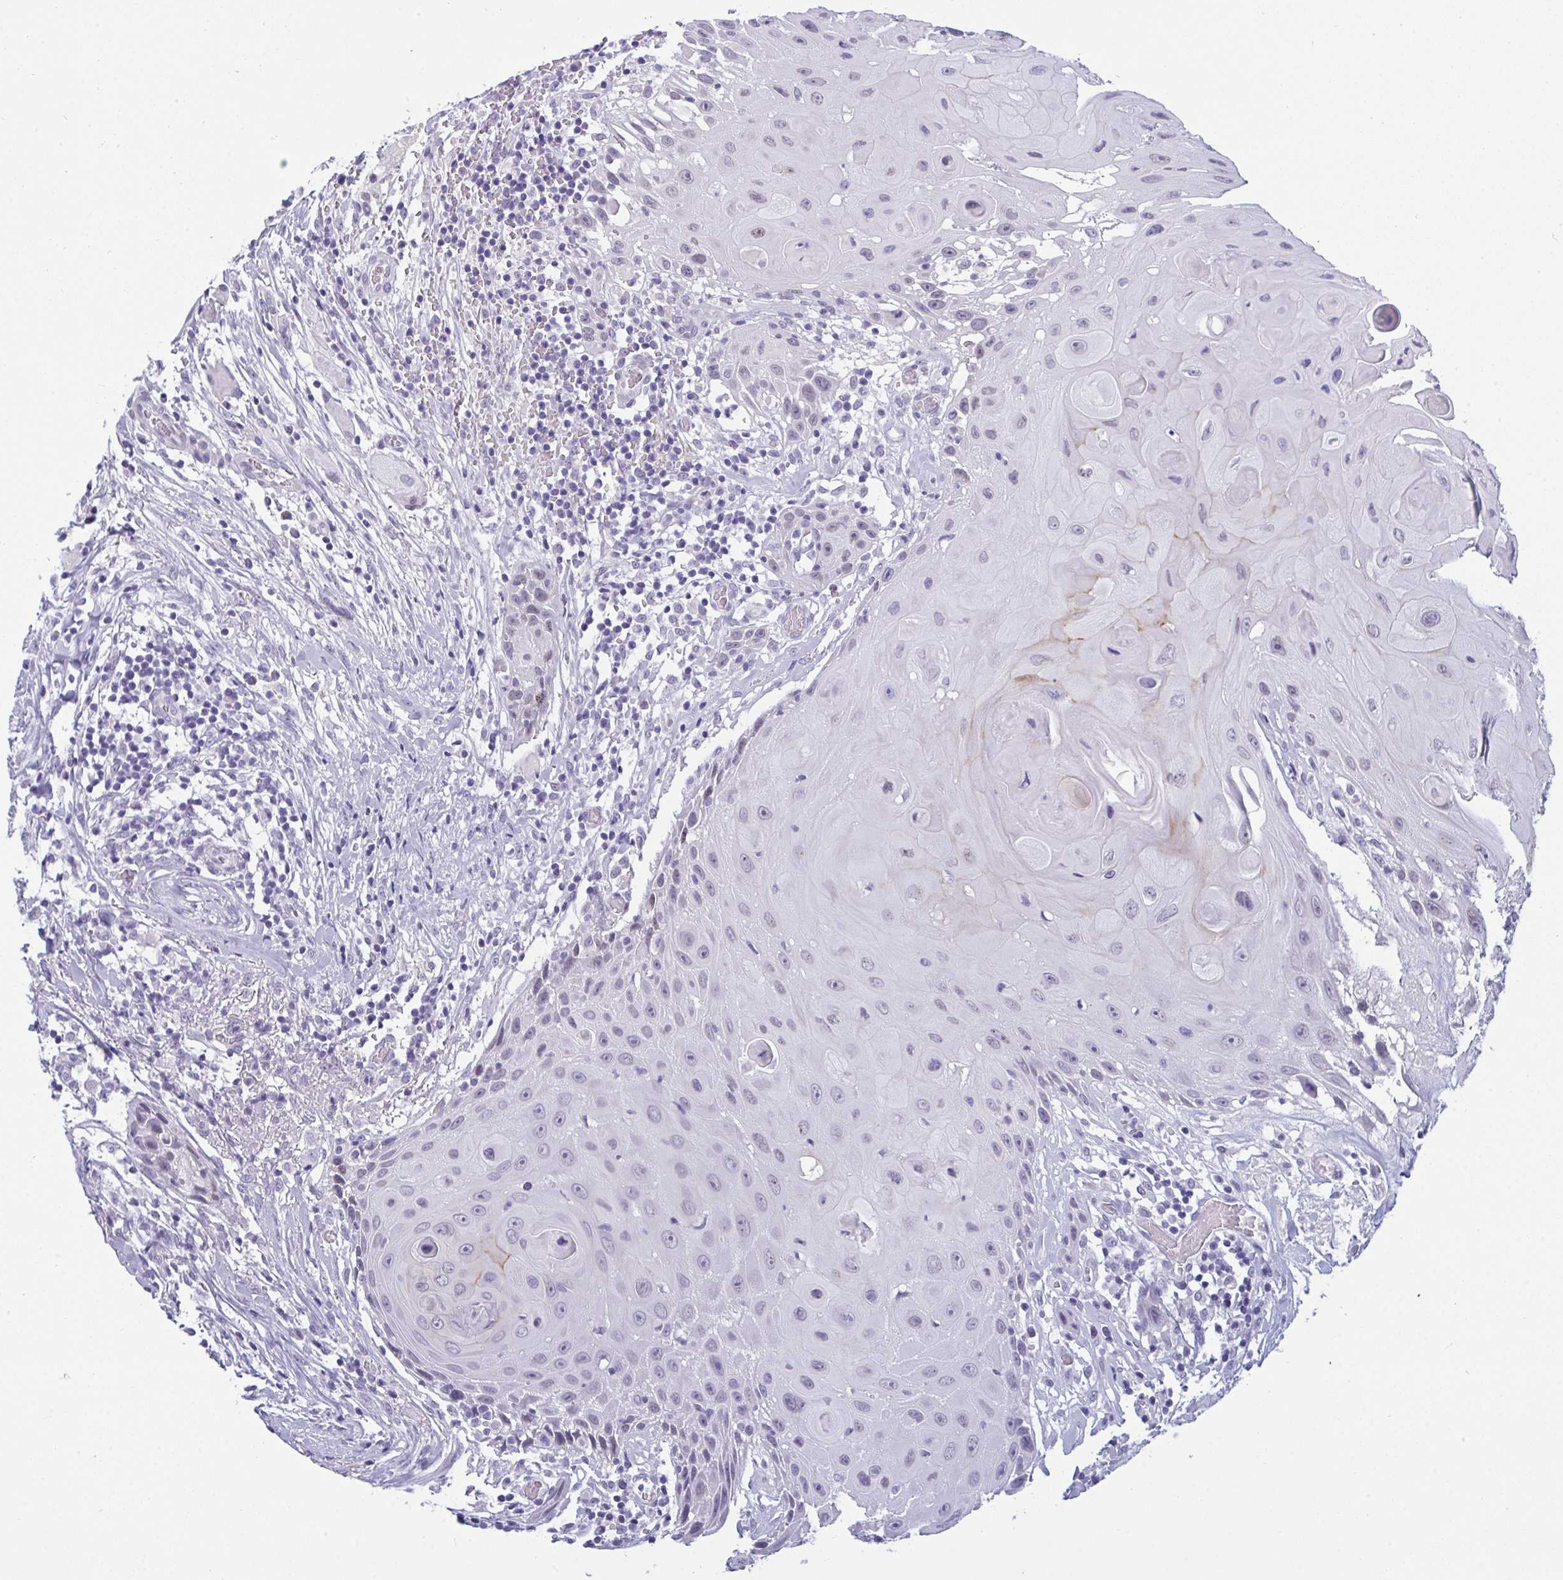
{"staining": {"intensity": "negative", "quantity": "none", "location": "none"}, "tissue": "head and neck cancer", "cell_type": "Tumor cells", "image_type": "cancer", "snomed": [{"axis": "morphology", "description": "Squamous cell carcinoma, NOS"}, {"axis": "topography", "description": "Oral tissue"}, {"axis": "topography", "description": "Head-Neck"}], "caption": "This photomicrograph is of head and neck cancer (squamous cell carcinoma) stained with immunohistochemistry (IHC) to label a protein in brown with the nuclei are counter-stained blue. There is no expression in tumor cells.", "gene": "PRDM9", "patient": {"sex": "male", "age": 49}}